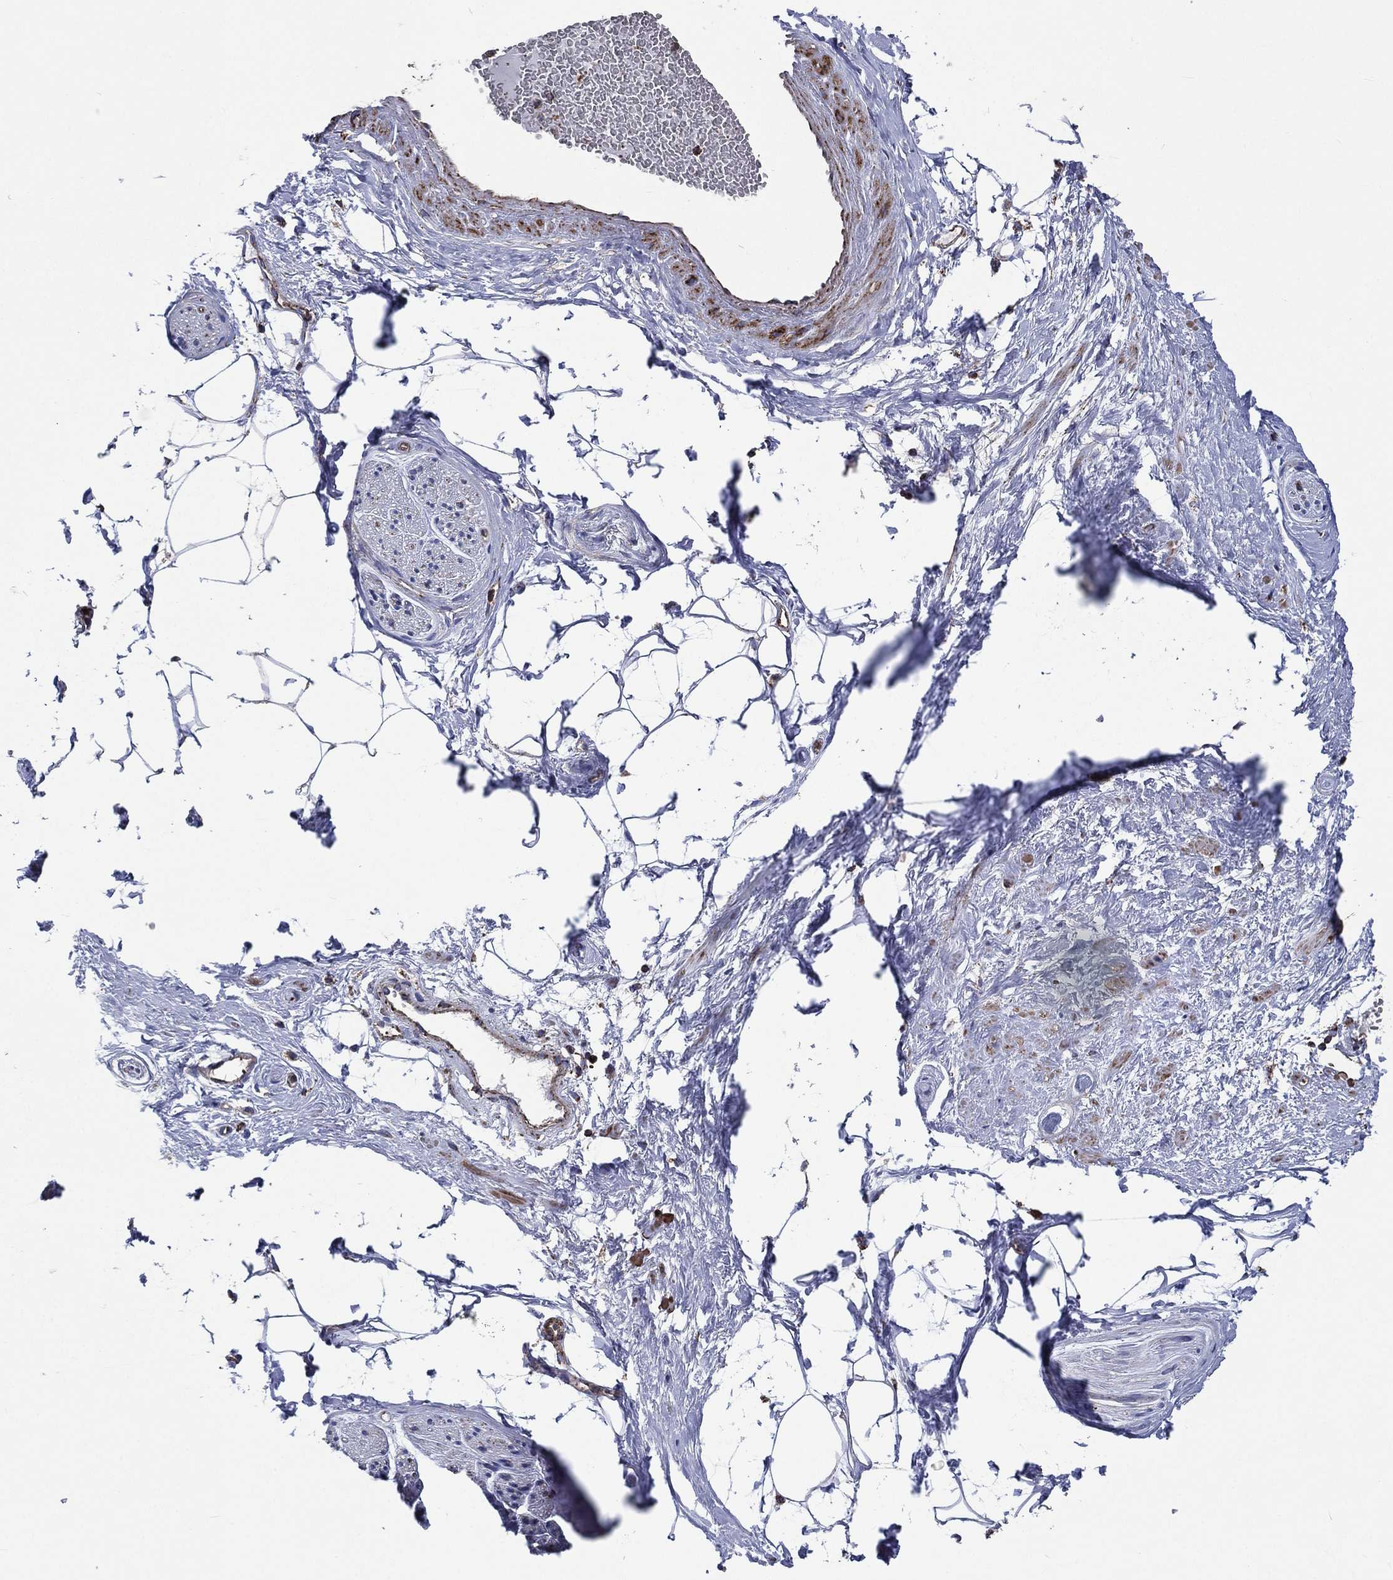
{"staining": {"intensity": "negative", "quantity": "none", "location": "none"}, "tissue": "adipose tissue", "cell_type": "Adipocytes", "image_type": "normal", "snomed": [{"axis": "morphology", "description": "Normal tissue, NOS"}, {"axis": "topography", "description": "Prostate"}, {"axis": "topography", "description": "Peripheral nerve tissue"}], "caption": "Immunohistochemistry (IHC) of unremarkable adipose tissue displays no expression in adipocytes.", "gene": "ANKRD37", "patient": {"sex": "male", "age": 57}}